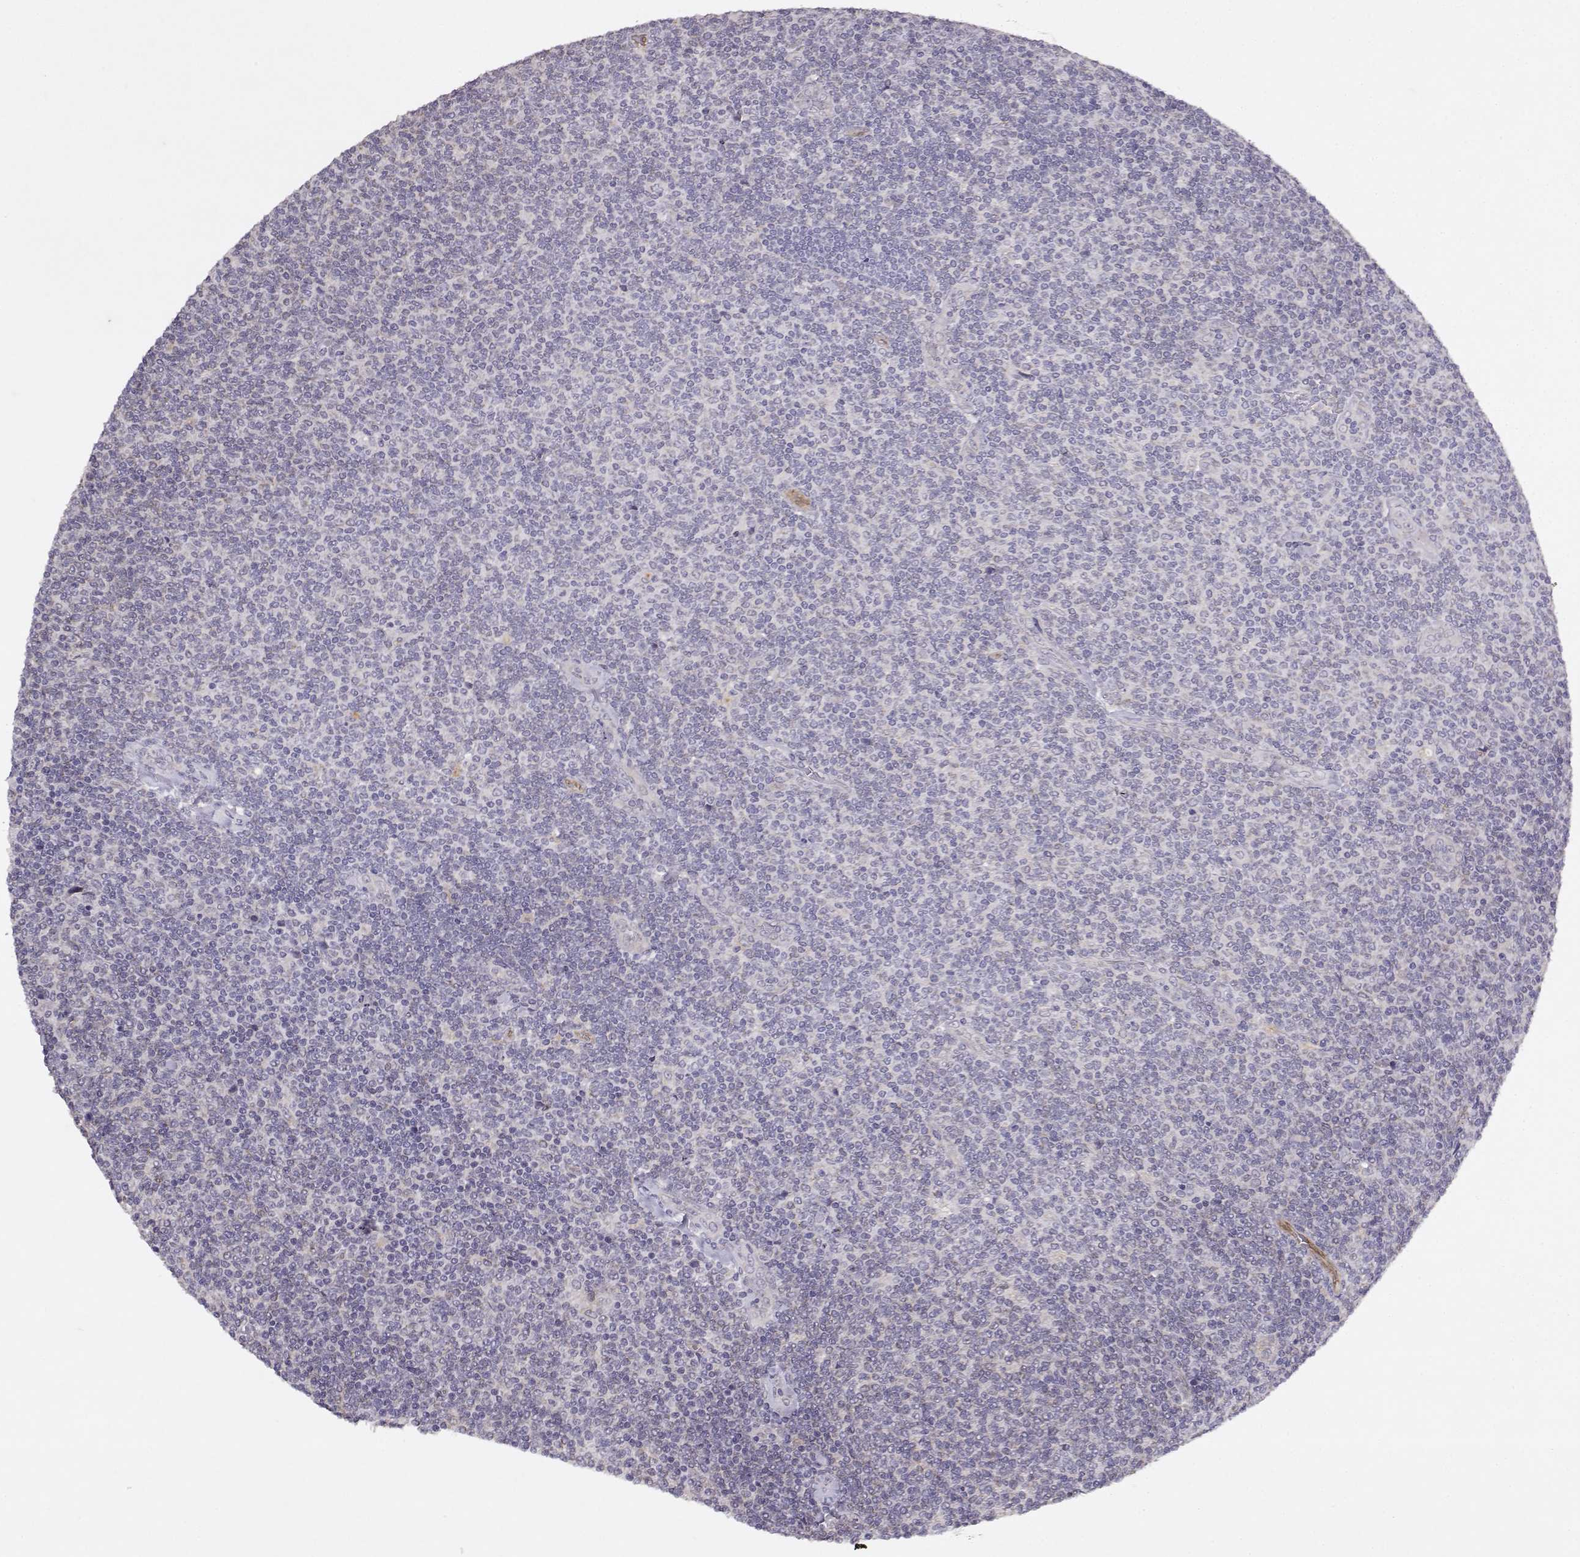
{"staining": {"intensity": "negative", "quantity": "none", "location": "none"}, "tissue": "lymphoma", "cell_type": "Tumor cells", "image_type": "cancer", "snomed": [{"axis": "morphology", "description": "Malignant lymphoma, non-Hodgkin's type, Low grade"}, {"axis": "topography", "description": "Lymph node"}], "caption": "IHC image of low-grade malignant lymphoma, non-Hodgkin's type stained for a protein (brown), which reveals no expression in tumor cells.", "gene": "BMX", "patient": {"sex": "male", "age": 52}}